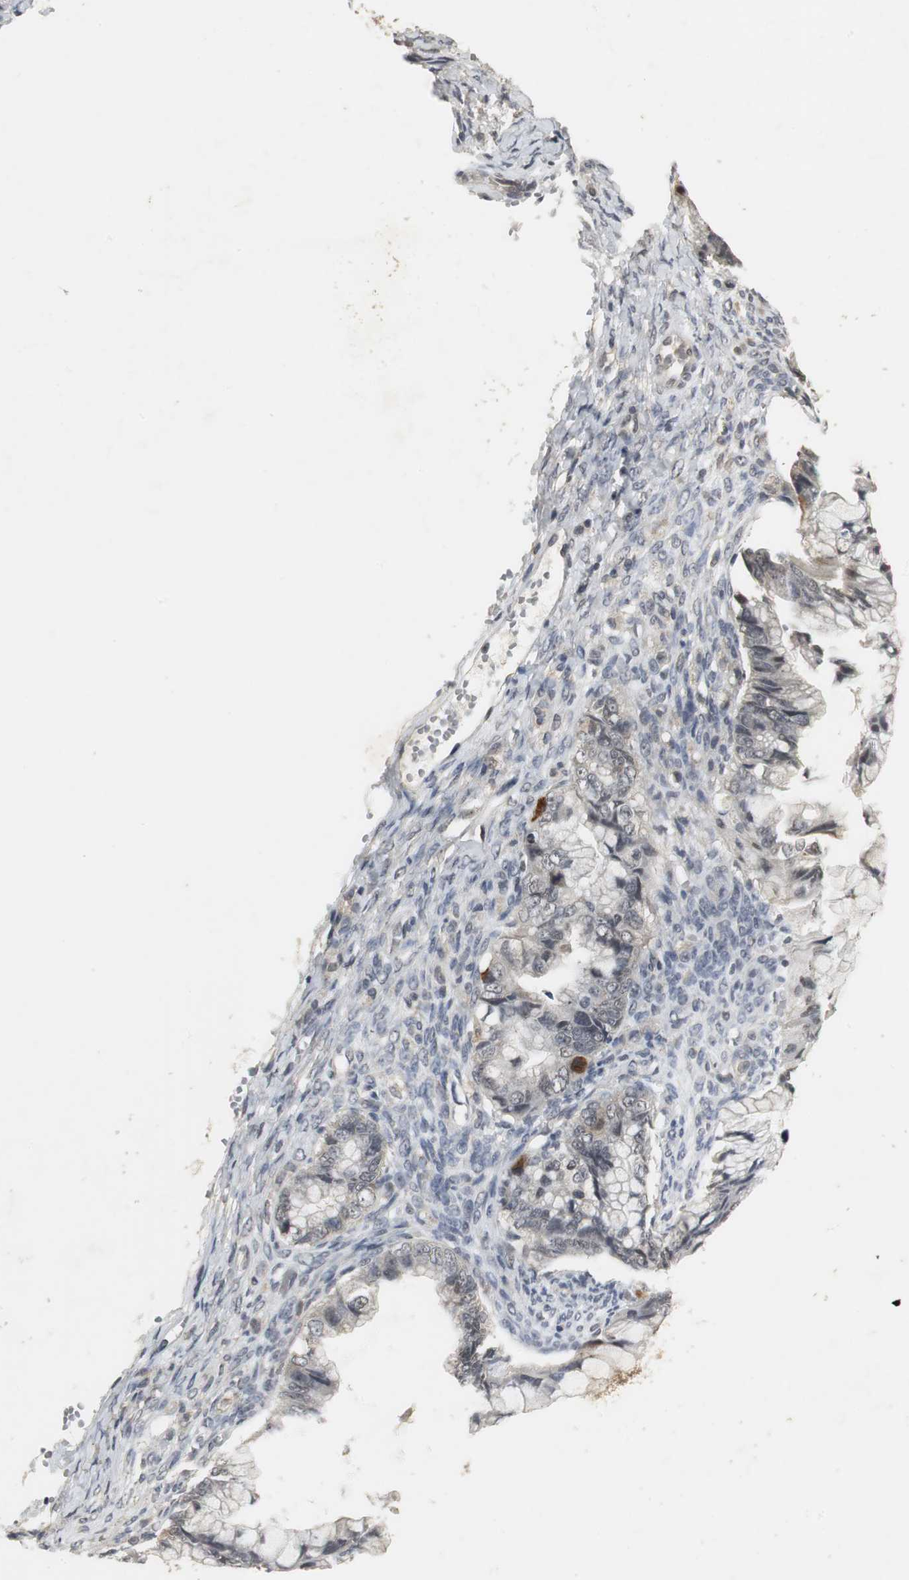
{"staining": {"intensity": "weak", "quantity": "<25%", "location": "nuclear"}, "tissue": "ovarian cancer", "cell_type": "Tumor cells", "image_type": "cancer", "snomed": [{"axis": "morphology", "description": "Cystadenocarcinoma, mucinous, NOS"}, {"axis": "topography", "description": "Ovary"}], "caption": "High power microscopy photomicrograph of an immunohistochemistry (IHC) image of ovarian mucinous cystadenocarcinoma, revealing no significant positivity in tumor cells. The staining is performed using DAB (3,3'-diaminobenzidine) brown chromogen with nuclei counter-stained in using hematoxylin.", "gene": "ELOA", "patient": {"sex": "female", "age": 36}}